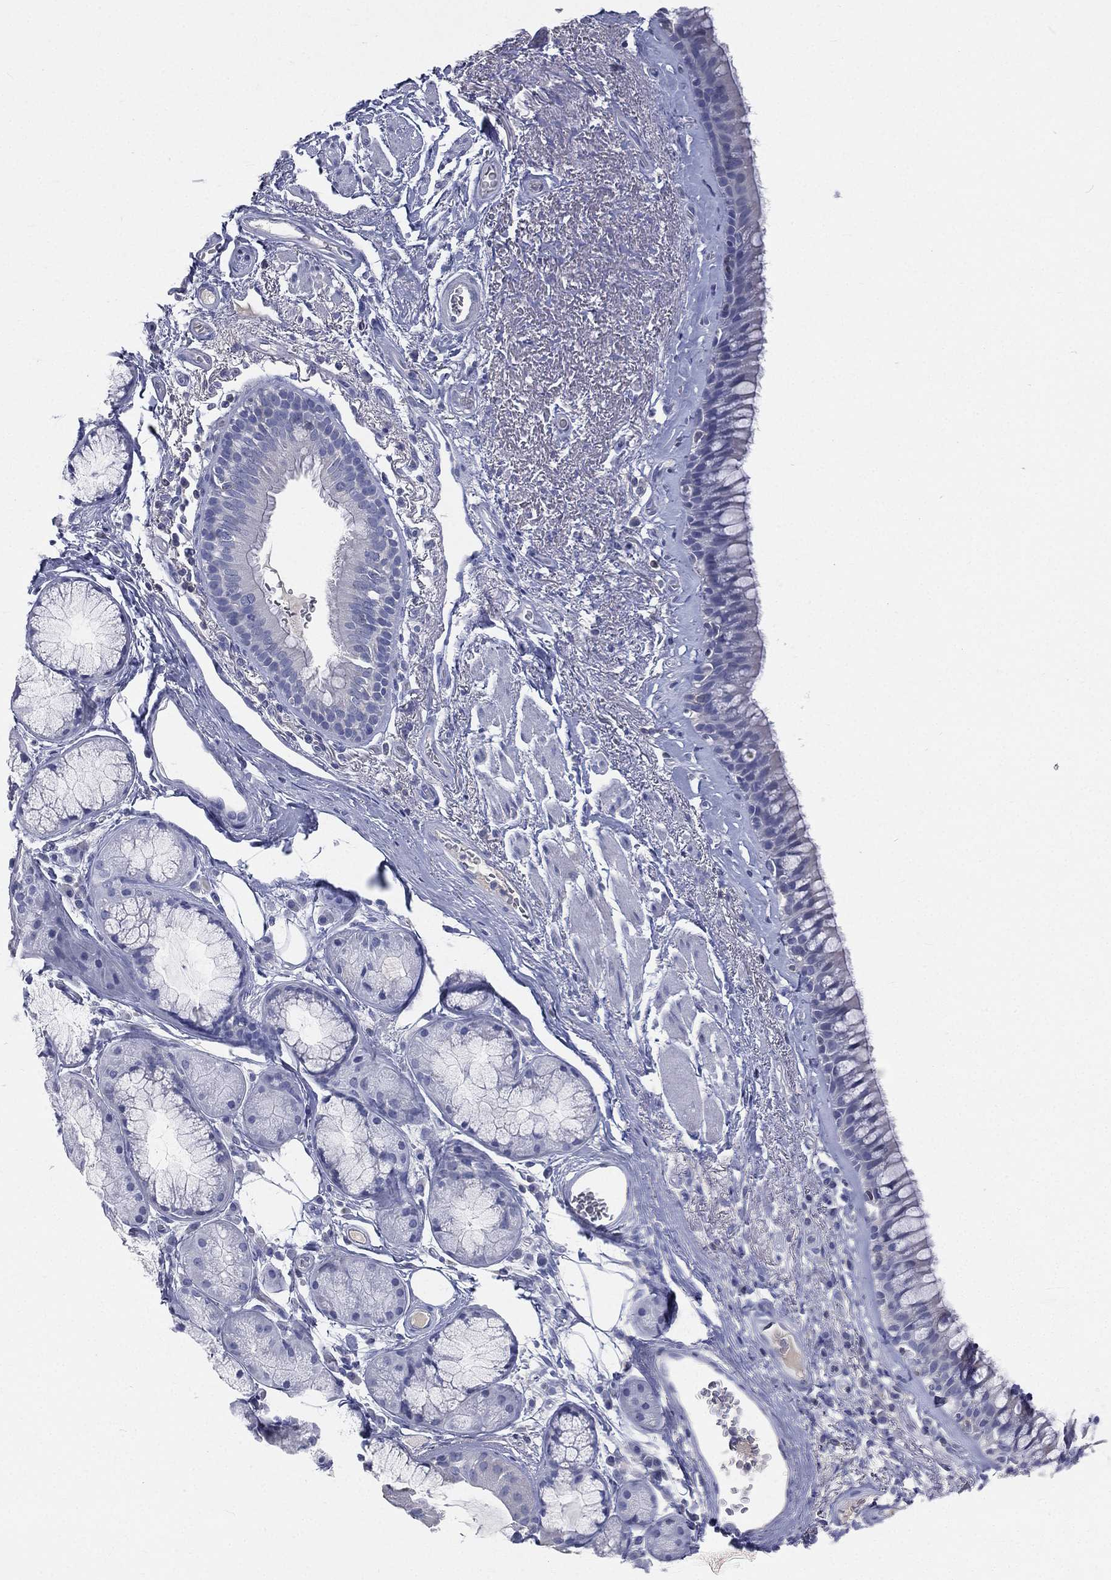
{"staining": {"intensity": "negative", "quantity": "none", "location": "none"}, "tissue": "bronchus", "cell_type": "Respiratory epithelial cells", "image_type": "normal", "snomed": [{"axis": "morphology", "description": "Normal tissue, NOS"}, {"axis": "topography", "description": "Bronchus"}], "caption": "Immunohistochemical staining of unremarkable human bronchus exhibits no significant staining in respiratory epithelial cells.", "gene": "CD3D", "patient": {"sex": "male", "age": 82}}